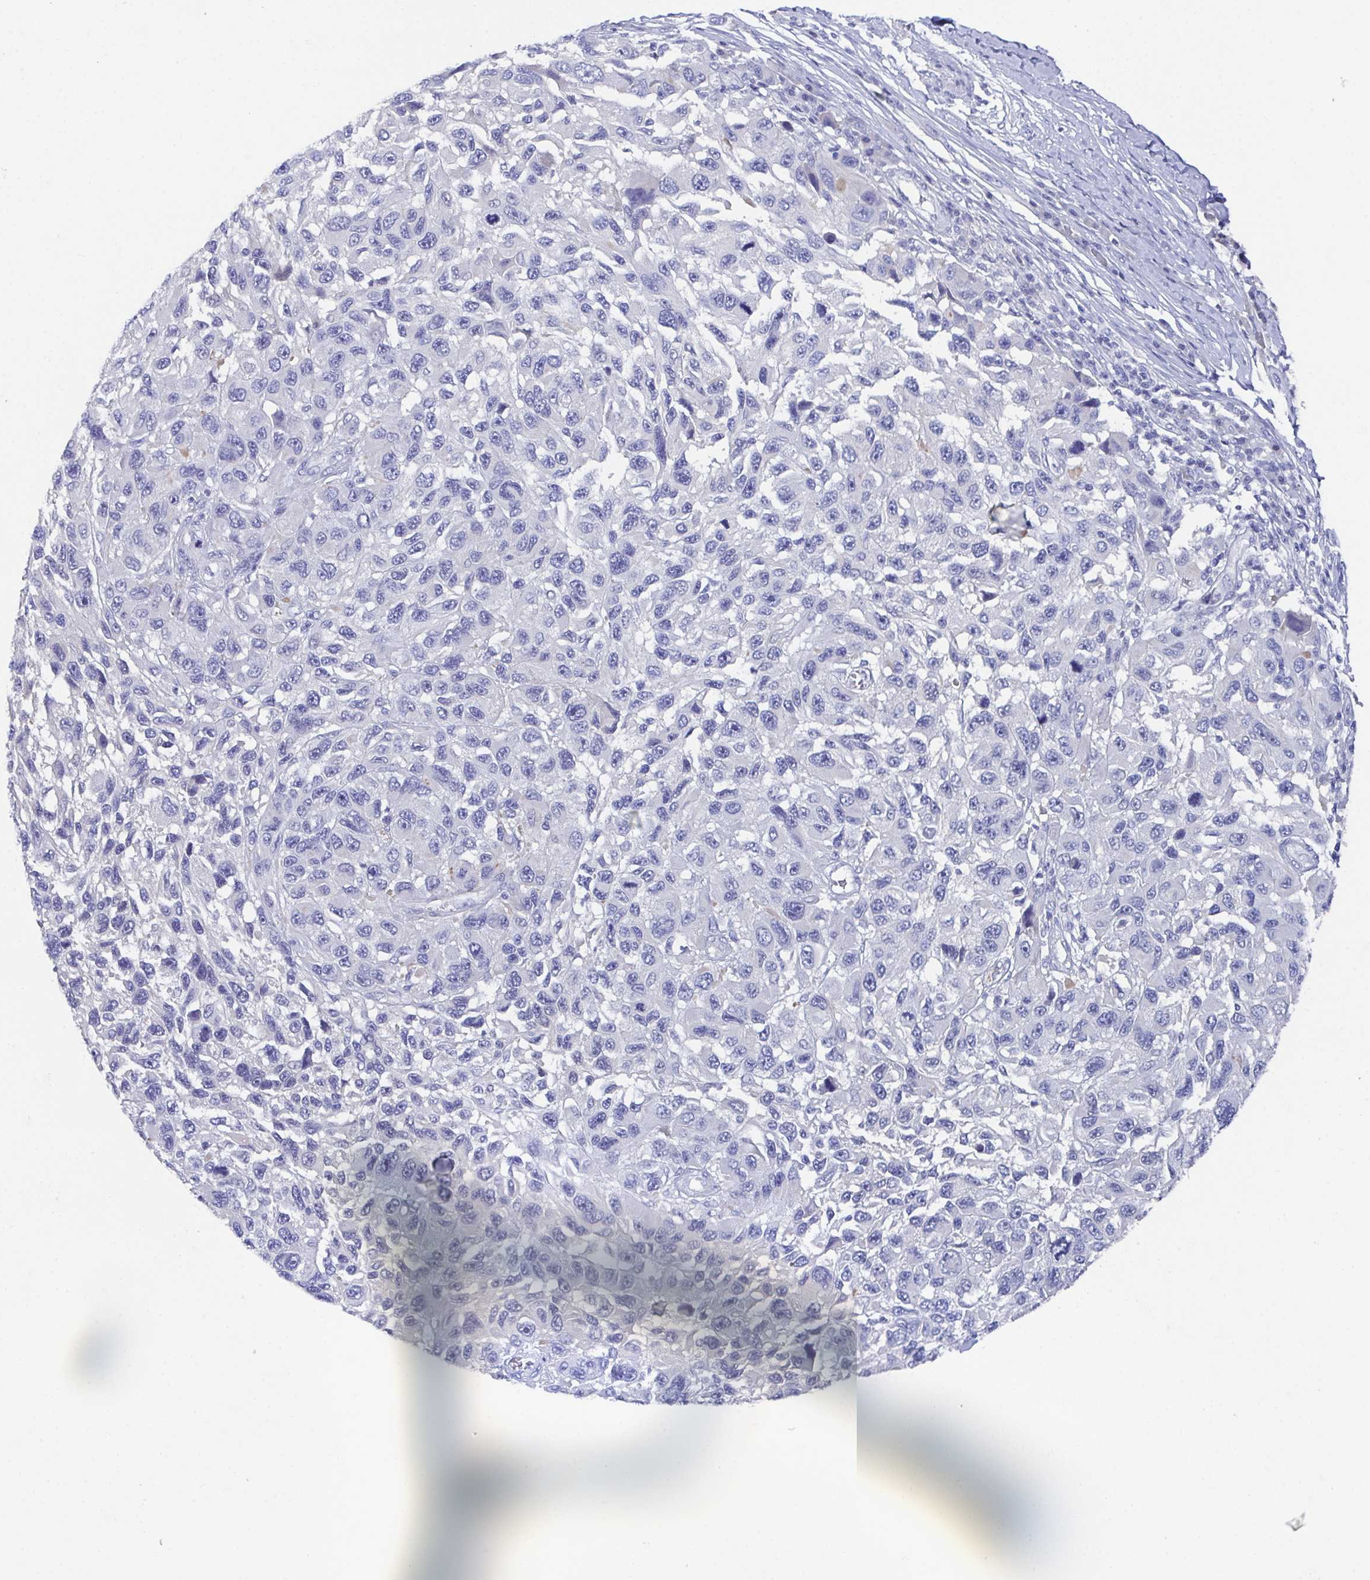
{"staining": {"intensity": "negative", "quantity": "none", "location": "none"}, "tissue": "melanoma", "cell_type": "Tumor cells", "image_type": "cancer", "snomed": [{"axis": "morphology", "description": "Malignant melanoma, NOS"}, {"axis": "topography", "description": "Skin"}], "caption": "Immunohistochemistry (IHC) photomicrograph of neoplastic tissue: human malignant melanoma stained with DAB demonstrates no significant protein expression in tumor cells. (DAB (3,3'-diaminobenzidine) immunohistochemistry visualized using brightfield microscopy, high magnification).", "gene": "SSC4D", "patient": {"sex": "male", "age": 53}}